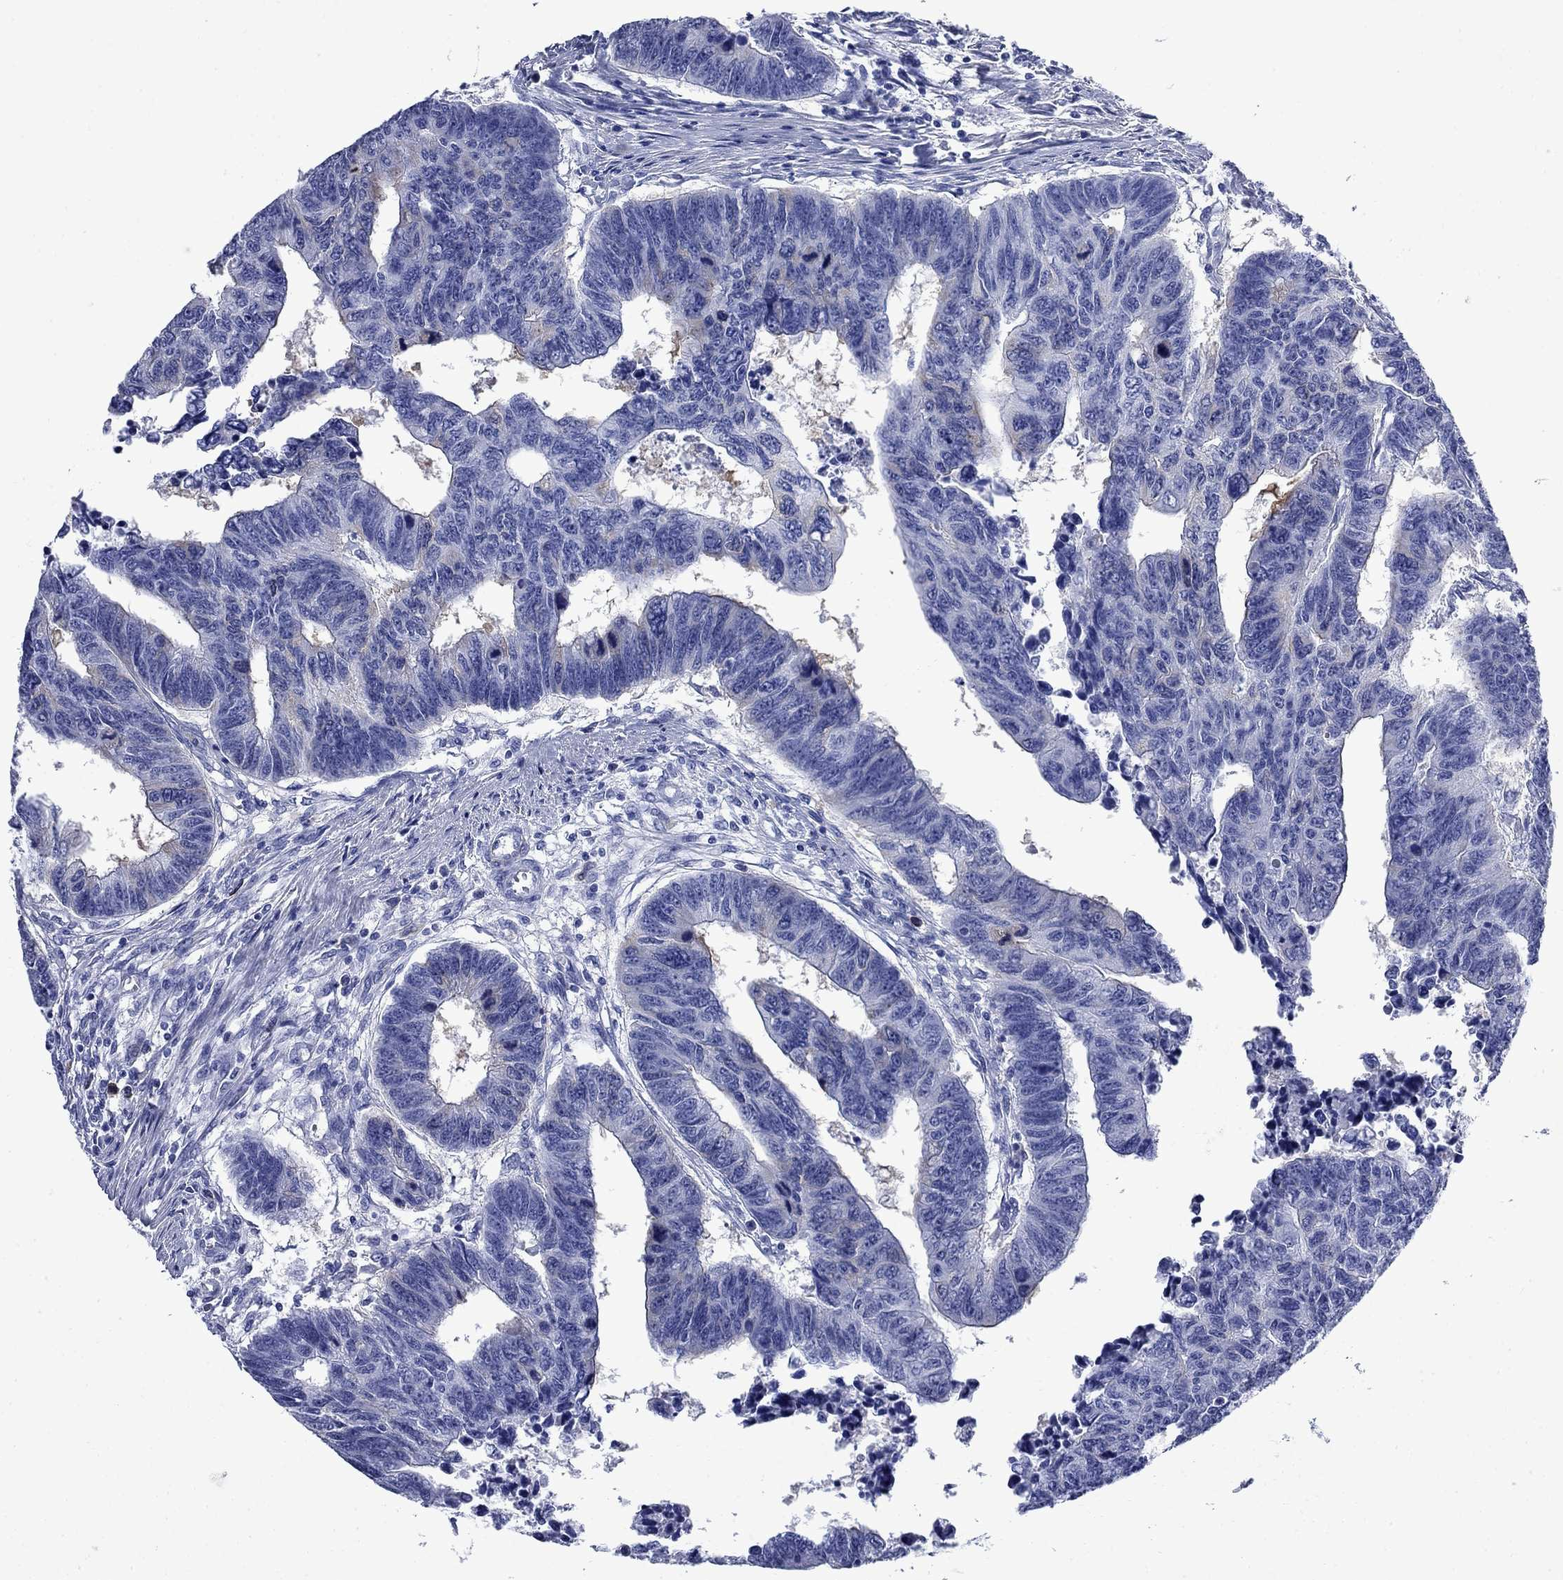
{"staining": {"intensity": "negative", "quantity": "none", "location": "none"}, "tissue": "colorectal cancer", "cell_type": "Tumor cells", "image_type": "cancer", "snomed": [{"axis": "morphology", "description": "Adenocarcinoma, NOS"}, {"axis": "topography", "description": "Rectum"}], "caption": "A high-resolution photomicrograph shows immunohistochemistry staining of colorectal cancer (adenocarcinoma), which shows no significant staining in tumor cells. The staining is performed using DAB brown chromogen with nuclei counter-stained in using hematoxylin.", "gene": "TACC3", "patient": {"sex": "female", "age": 85}}